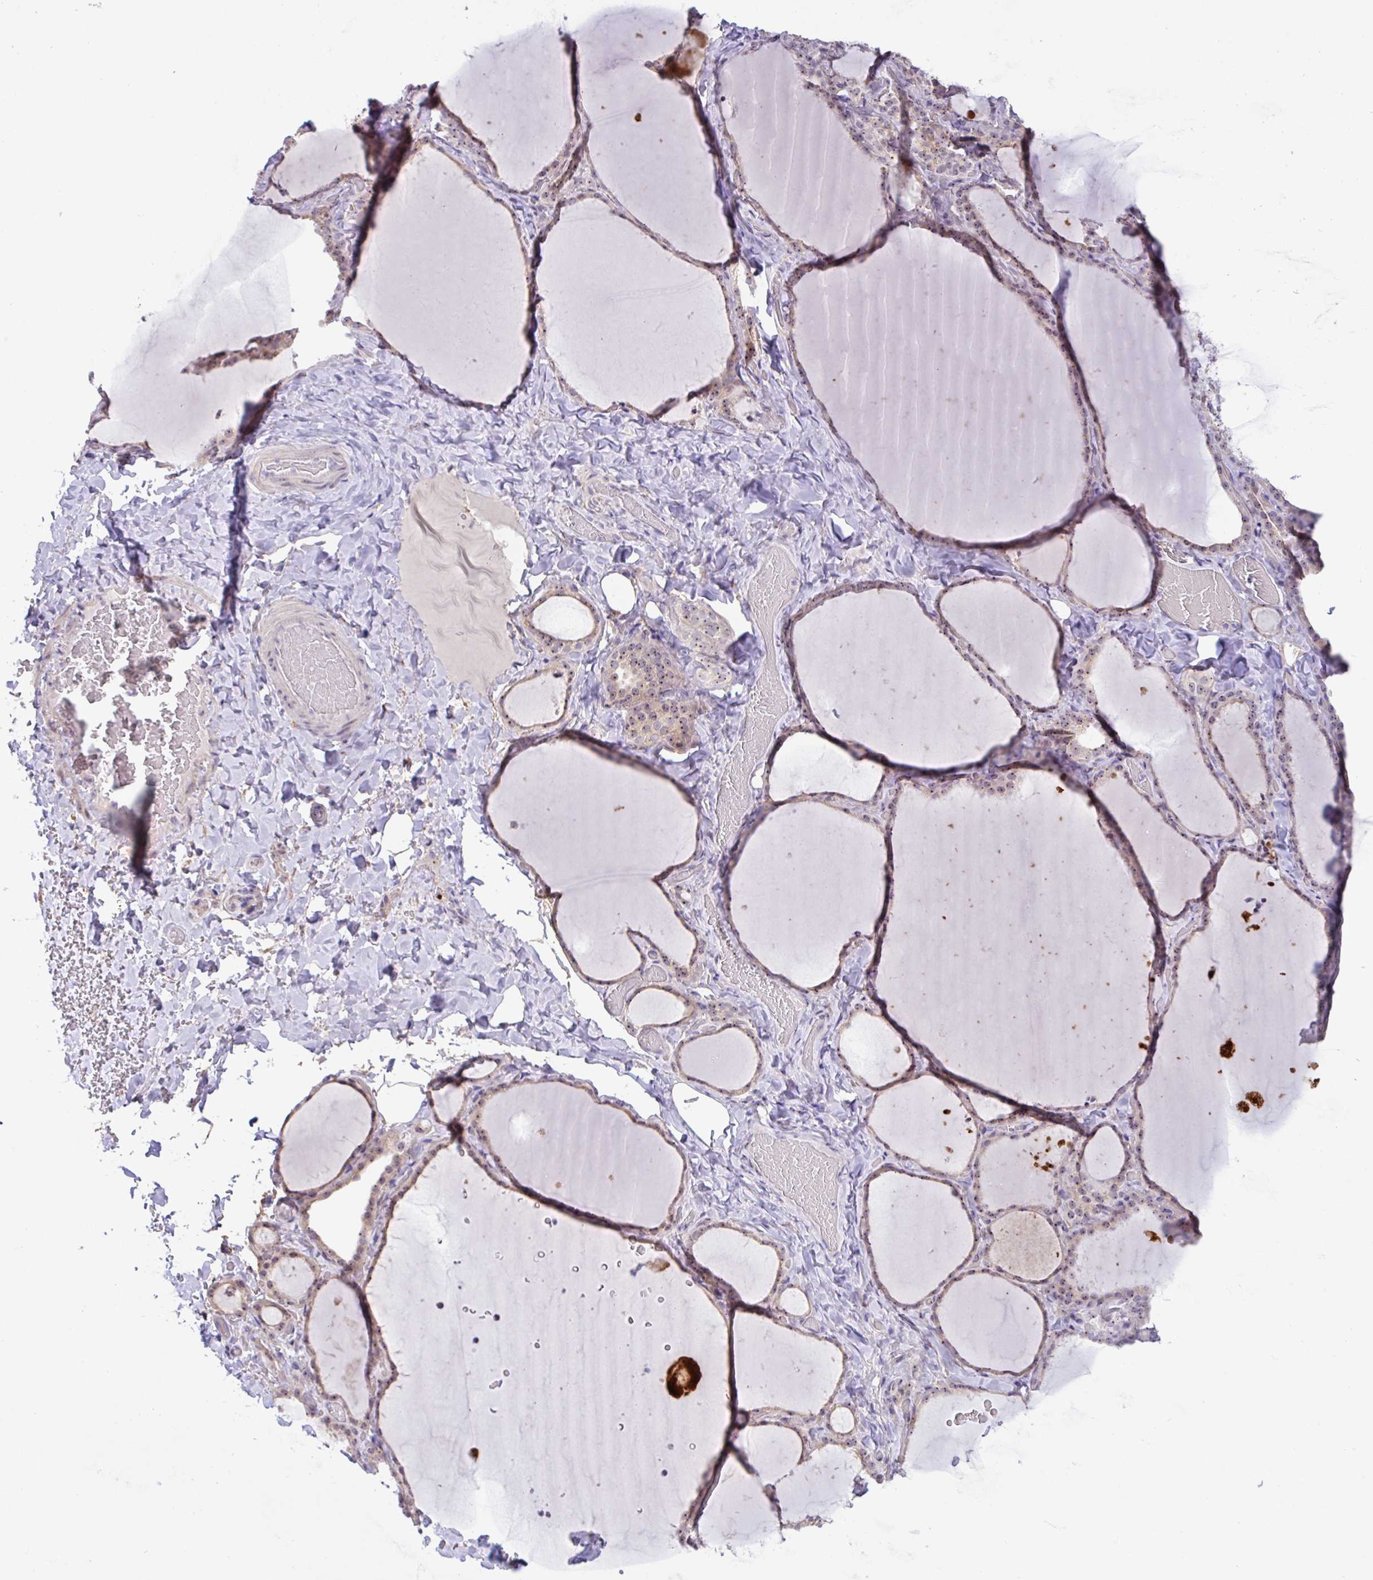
{"staining": {"intensity": "moderate", "quantity": "25%-75%", "location": "nuclear"}, "tissue": "thyroid gland", "cell_type": "Glandular cells", "image_type": "normal", "snomed": [{"axis": "morphology", "description": "Normal tissue, NOS"}, {"axis": "topography", "description": "Thyroid gland"}], "caption": "Benign thyroid gland reveals moderate nuclear expression in about 25%-75% of glandular cells, visualized by immunohistochemistry.", "gene": "MXRA8", "patient": {"sex": "female", "age": 22}}